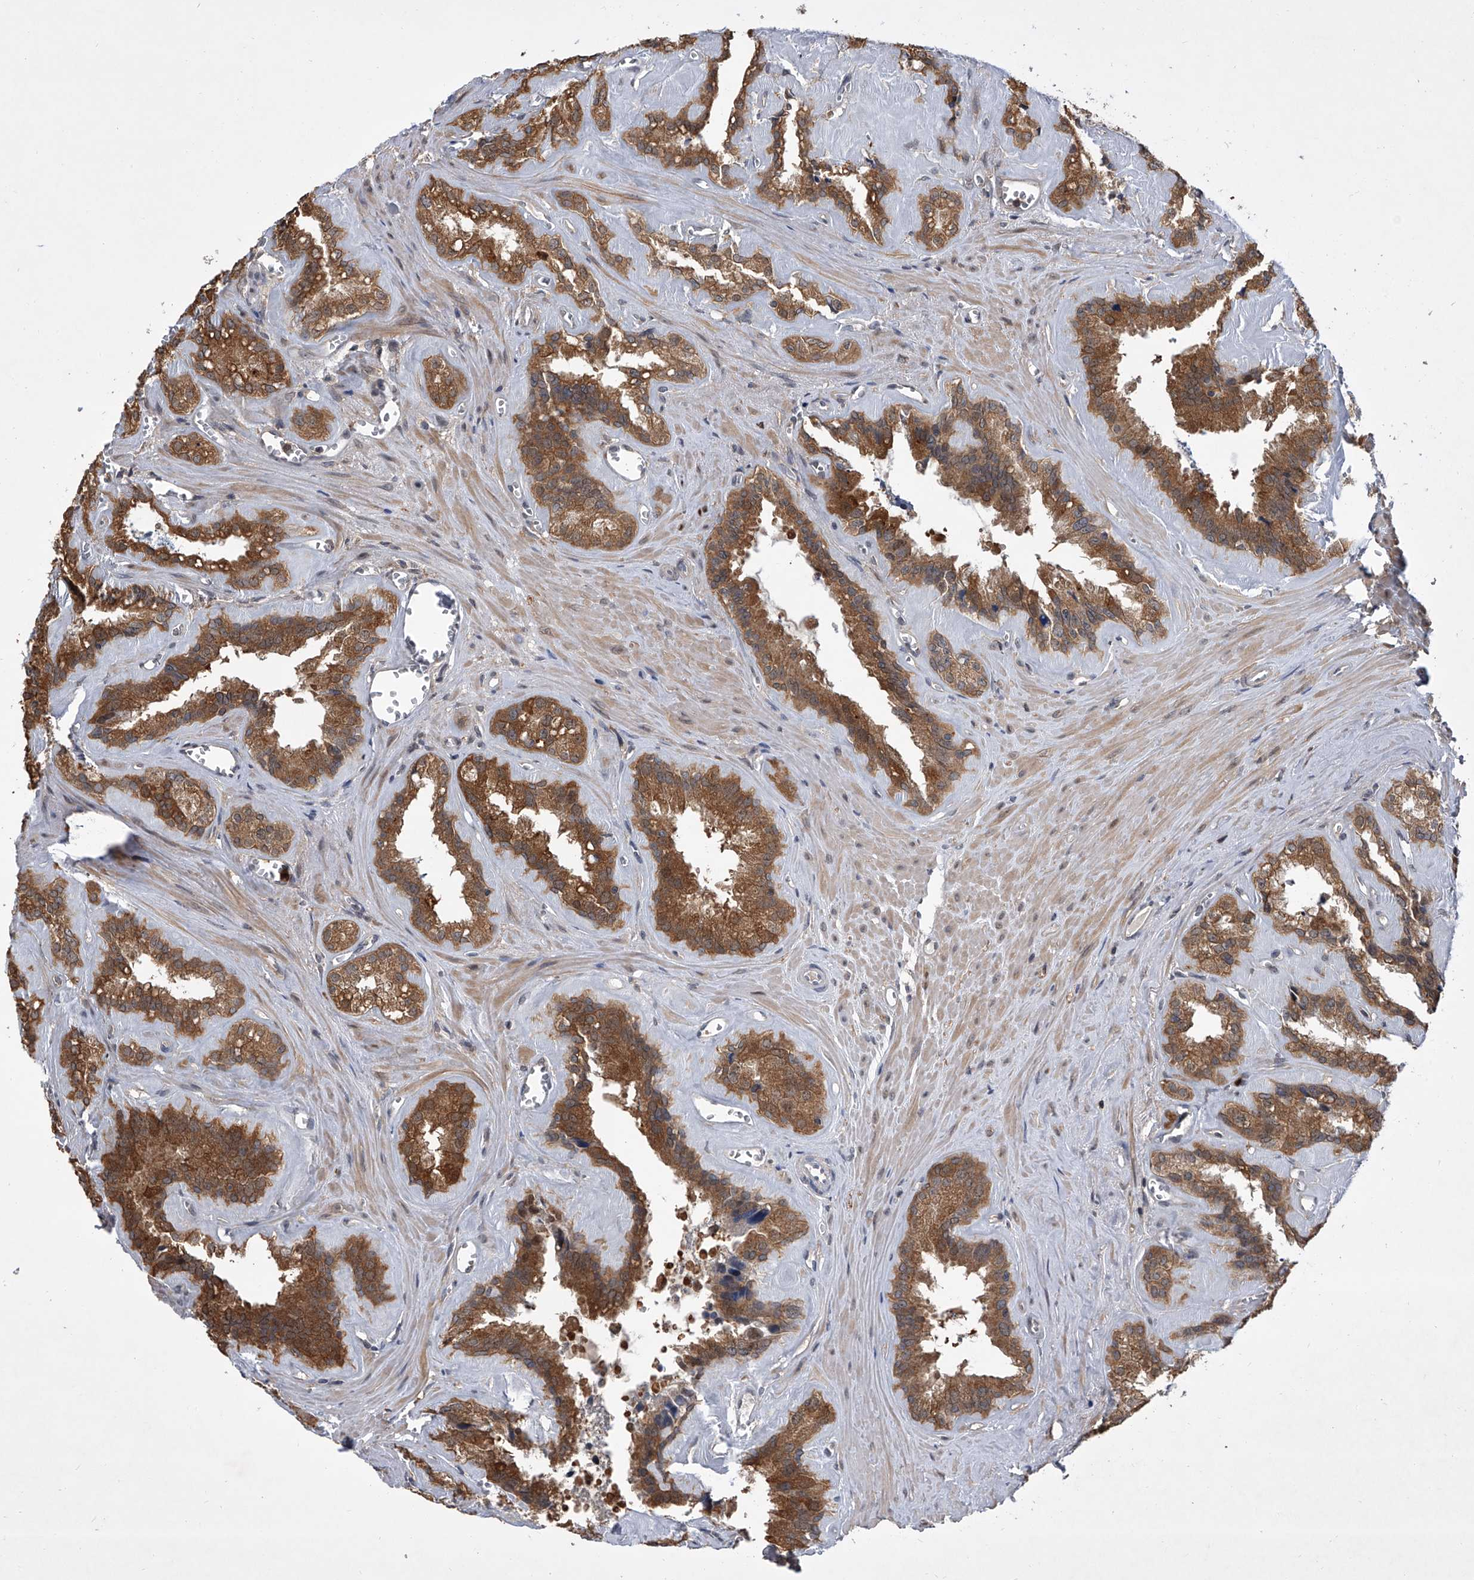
{"staining": {"intensity": "moderate", "quantity": ">75%", "location": "cytoplasmic/membranous"}, "tissue": "seminal vesicle", "cell_type": "Glandular cells", "image_type": "normal", "snomed": [{"axis": "morphology", "description": "Normal tissue, NOS"}, {"axis": "topography", "description": "Prostate"}, {"axis": "topography", "description": "Seminal veicle"}], "caption": "Seminal vesicle stained with immunohistochemistry (IHC) demonstrates moderate cytoplasmic/membranous expression in approximately >75% of glandular cells. (DAB IHC, brown staining for protein, blue staining for nuclei).", "gene": "BHLHE23", "patient": {"sex": "male", "age": 59}}